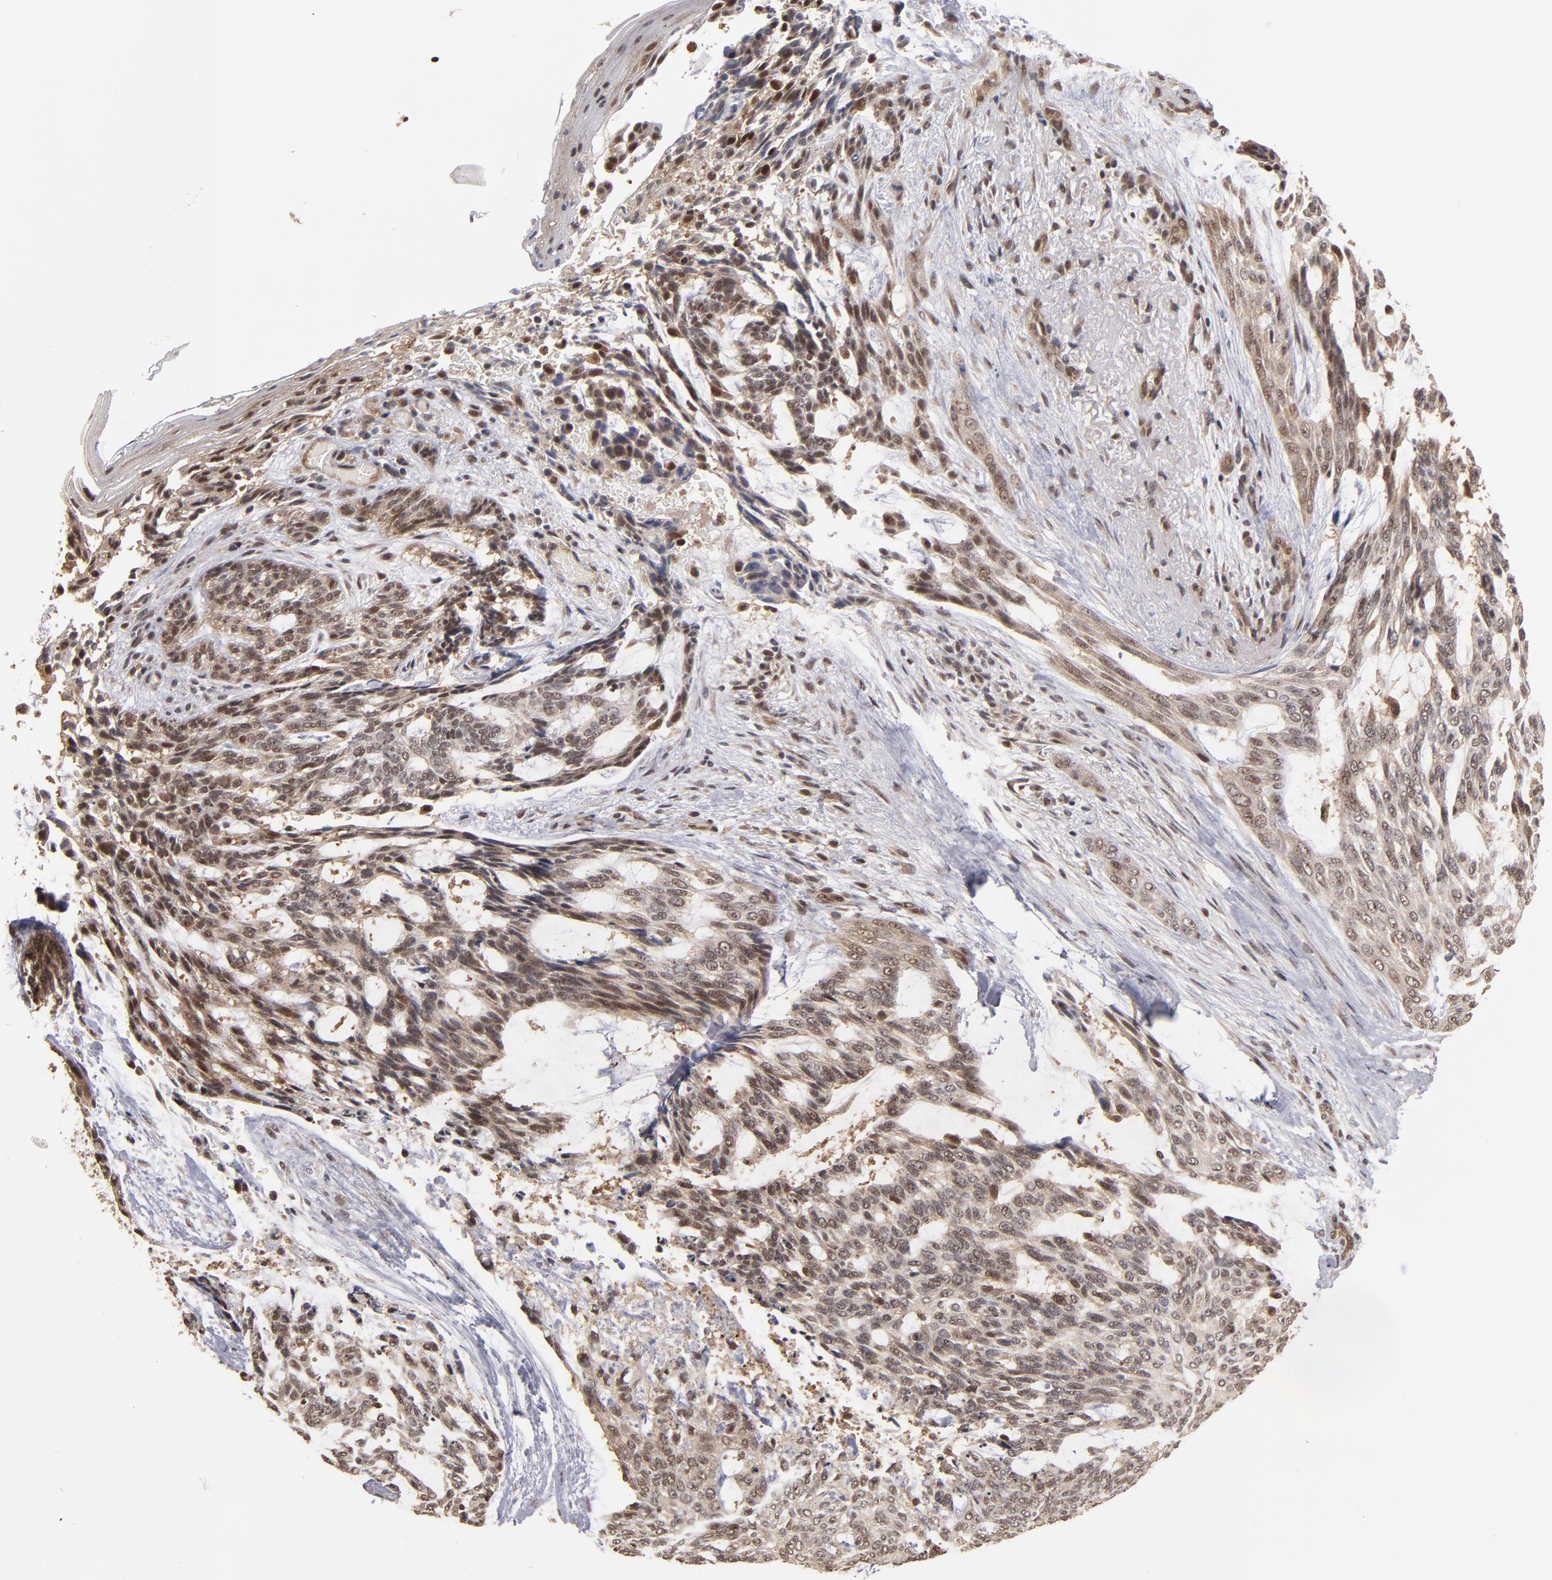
{"staining": {"intensity": "weak", "quantity": ">75%", "location": "cytoplasmic/membranous,nuclear"}, "tissue": "skin cancer", "cell_type": "Tumor cells", "image_type": "cancer", "snomed": [{"axis": "morphology", "description": "Normal tissue, NOS"}, {"axis": "morphology", "description": "Basal cell carcinoma"}, {"axis": "topography", "description": "Skin"}], "caption": "Brown immunohistochemical staining in human skin cancer demonstrates weak cytoplasmic/membranous and nuclear expression in about >75% of tumor cells.", "gene": "CUL5", "patient": {"sex": "female", "age": 71}}